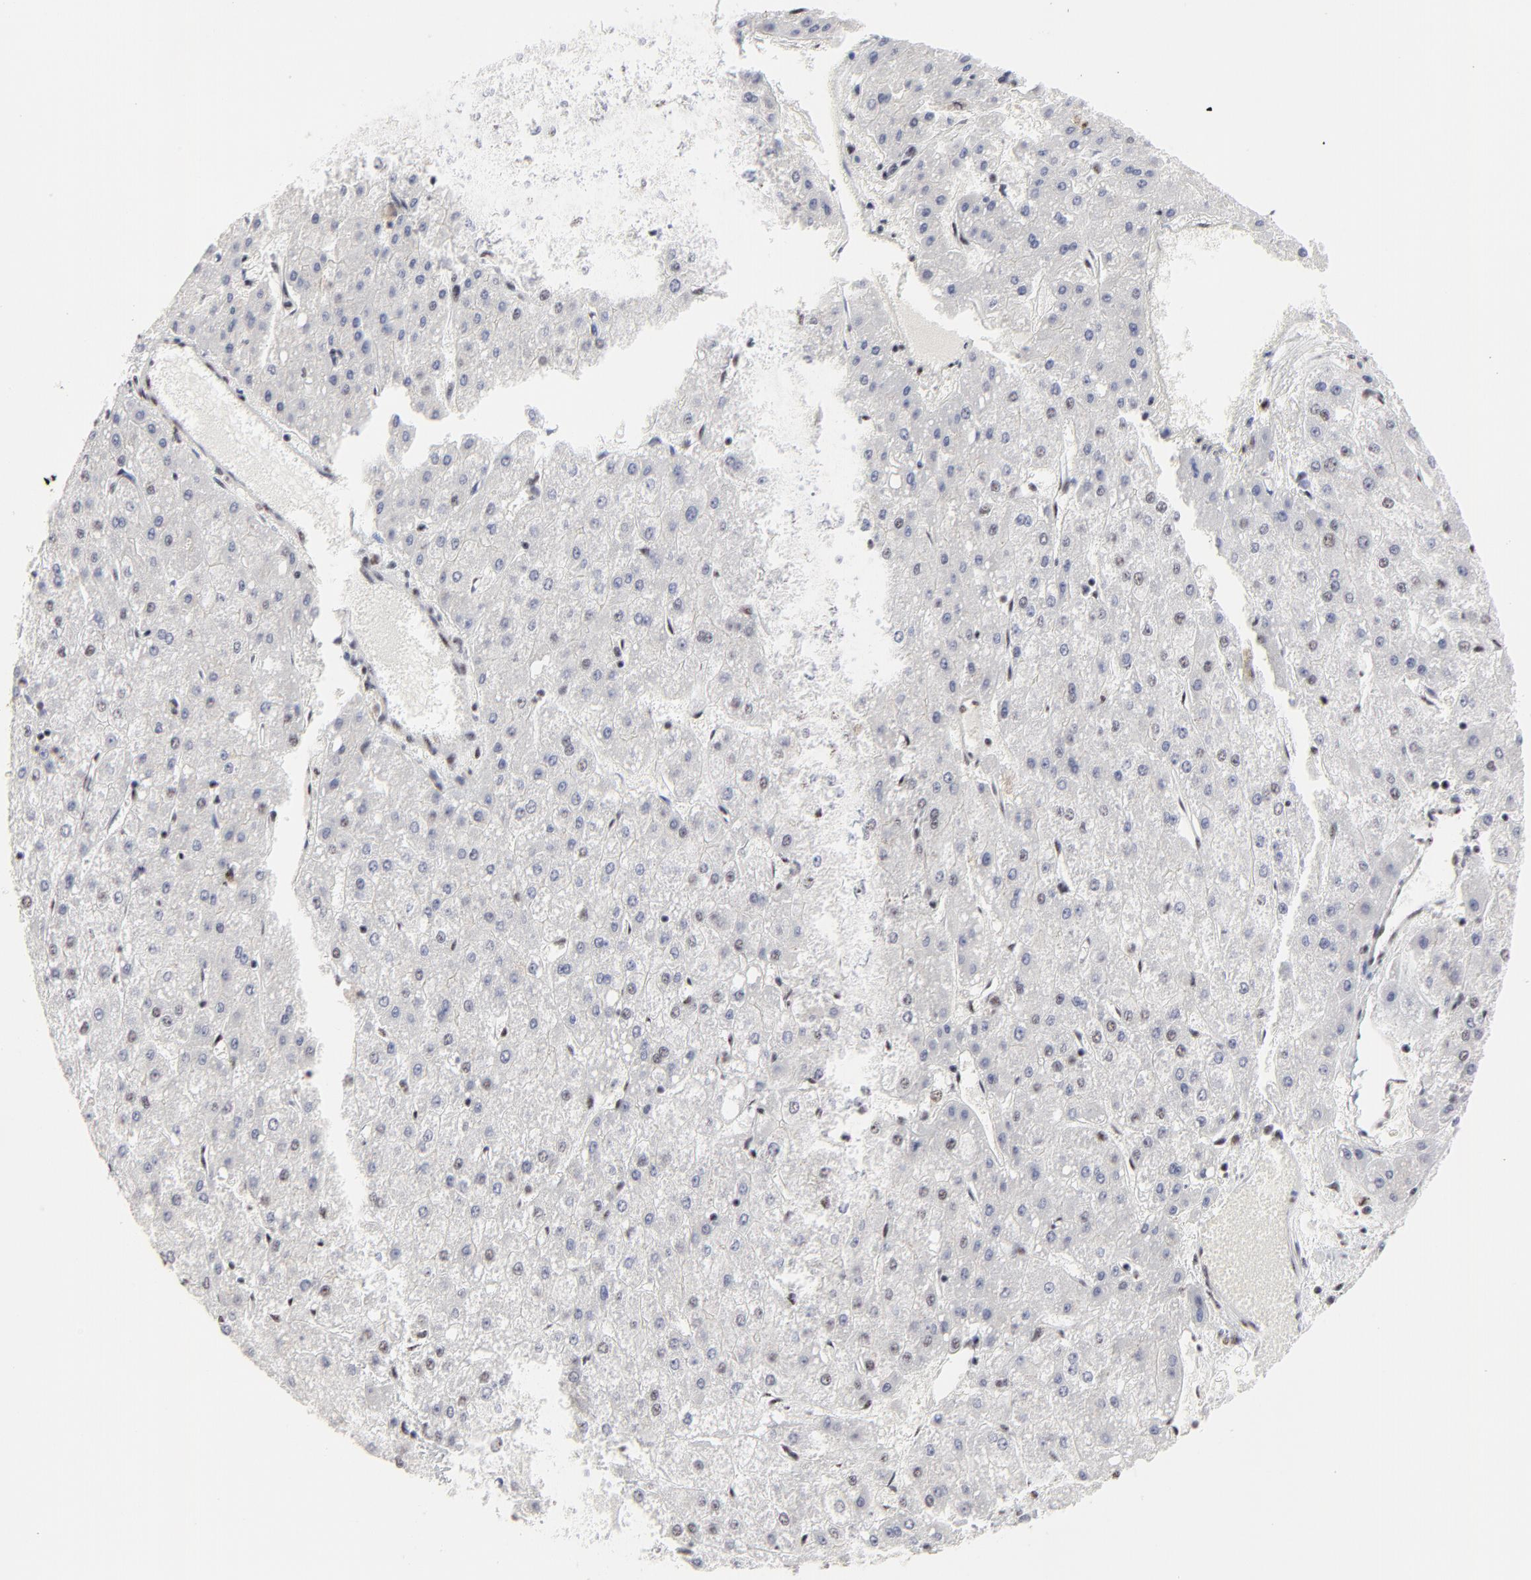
{"staining": {"intensity": "negative", "quantity": "none", "location": "none"}, "tissue": "liver cancer", "cell_type": "Tumor cells", "image_type": "cancer", "snomed": [{"axis": "morphology", "description": "Carcinoma, Hepatocellular, NOS"}, {"axis": "topography", "description": "Liver"}], "caption": "IHC histopathology image of hepatocellular carcinoma (liver) stained for a protein (brown), which shows no expression in tumor cells.", "gene": "MBD4", "patient": {"sex": "female", "age": 52}}